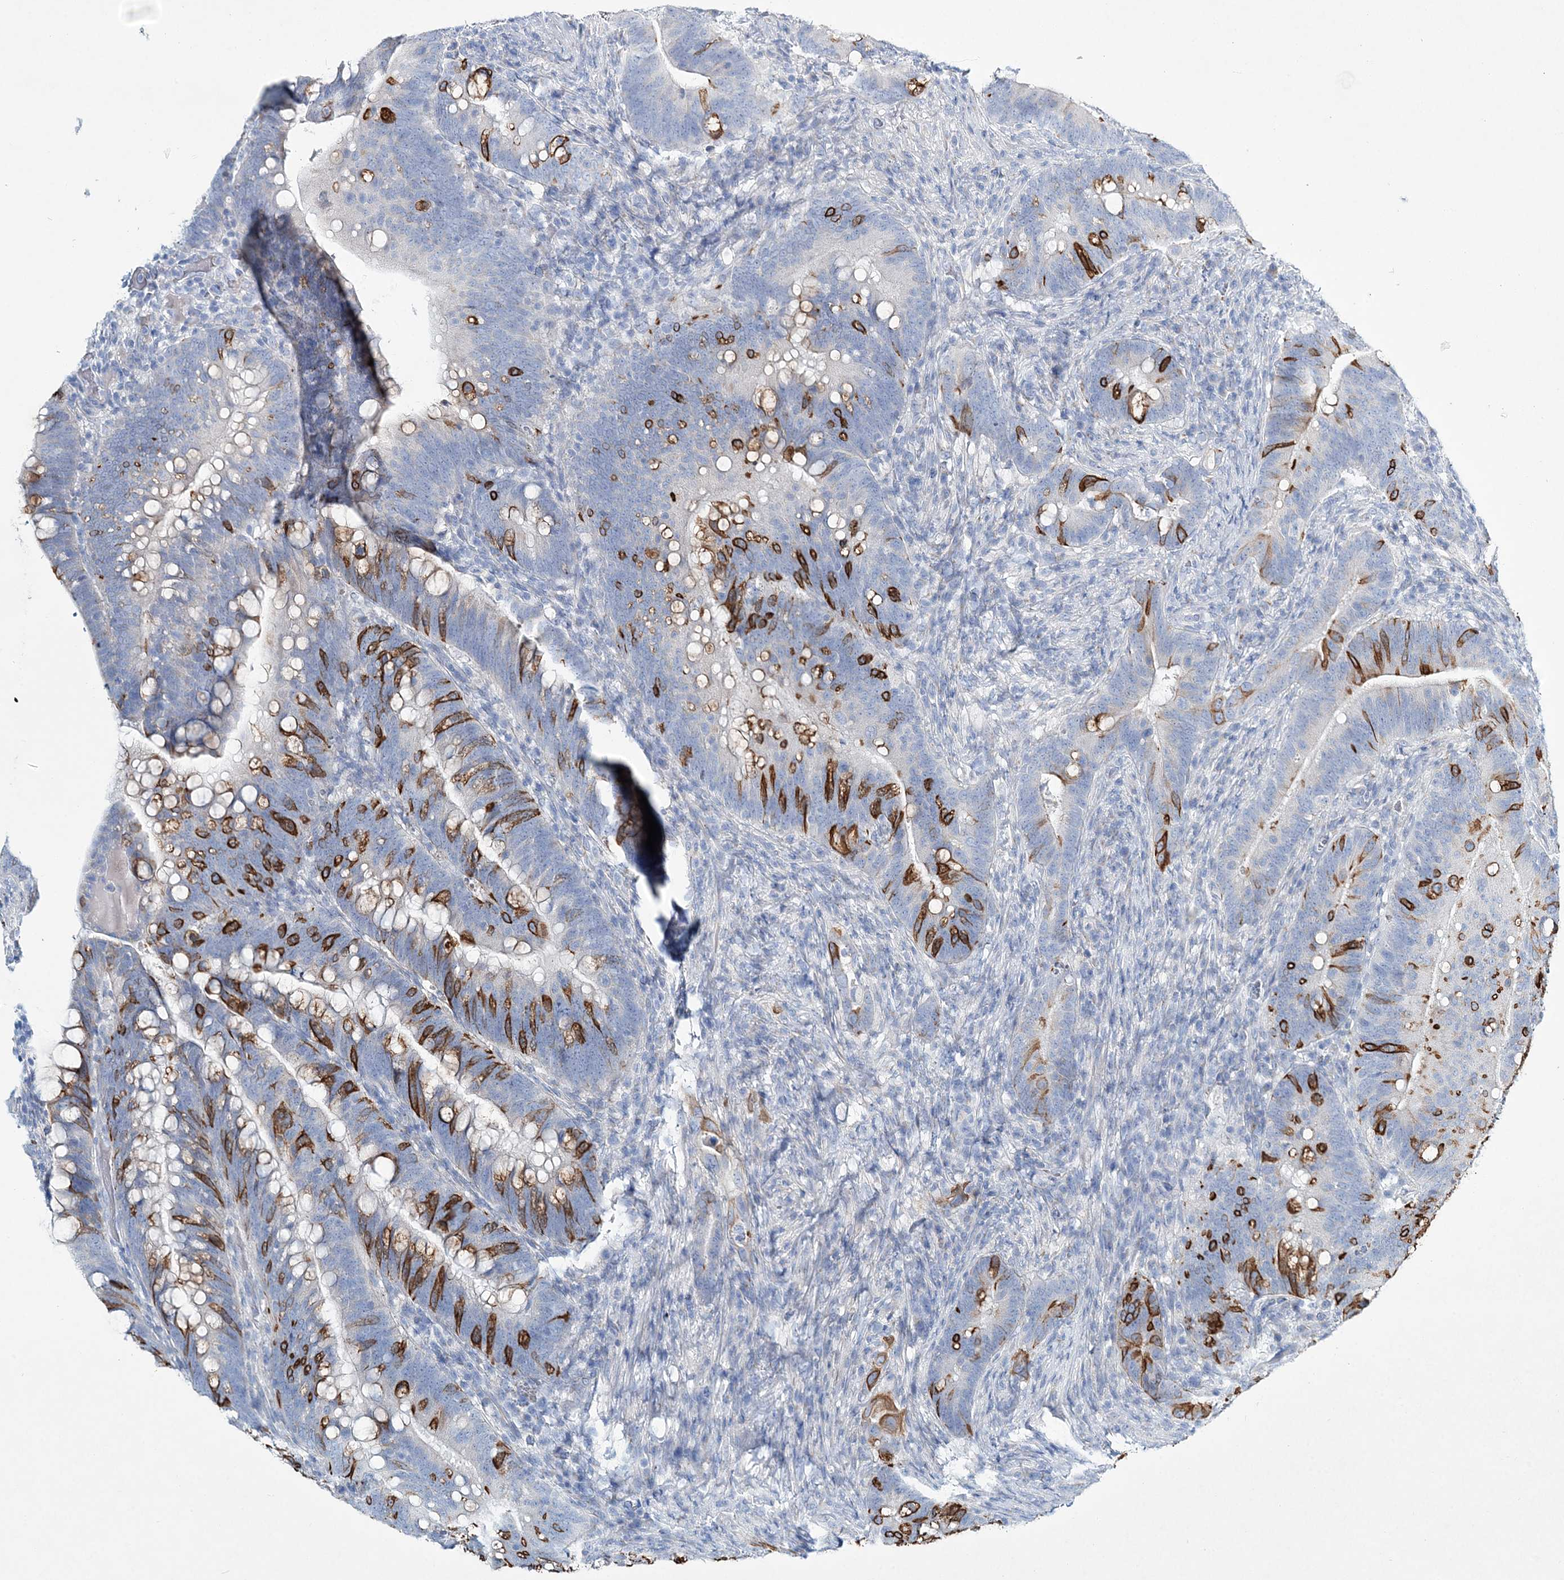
{"staining": {"intensity": "strong", "quantity": "<25%", "location": "cytoplasmic/membranous"}, "tissue": "colorectal cancer", "cell_type": "Tumor cells", "image_type": "cancer", "snomed": [{"axis": "morphology", "description": "Adenocarcinoma, NOS"}, {"axis": "topography", "description": "Colon"}], "caption": "Strong cytoplasmic/membranous protein positivity is identified in about <25% of tumor cells in adenocarcinoma (colorectal). The protein of interest is stained brown, and the nuclei are stained in blue (DAB IHC with brightfield microscopy, high magnification).", "gene": "ADGRL1", "patient": {"sex": "female", "age": 66}}